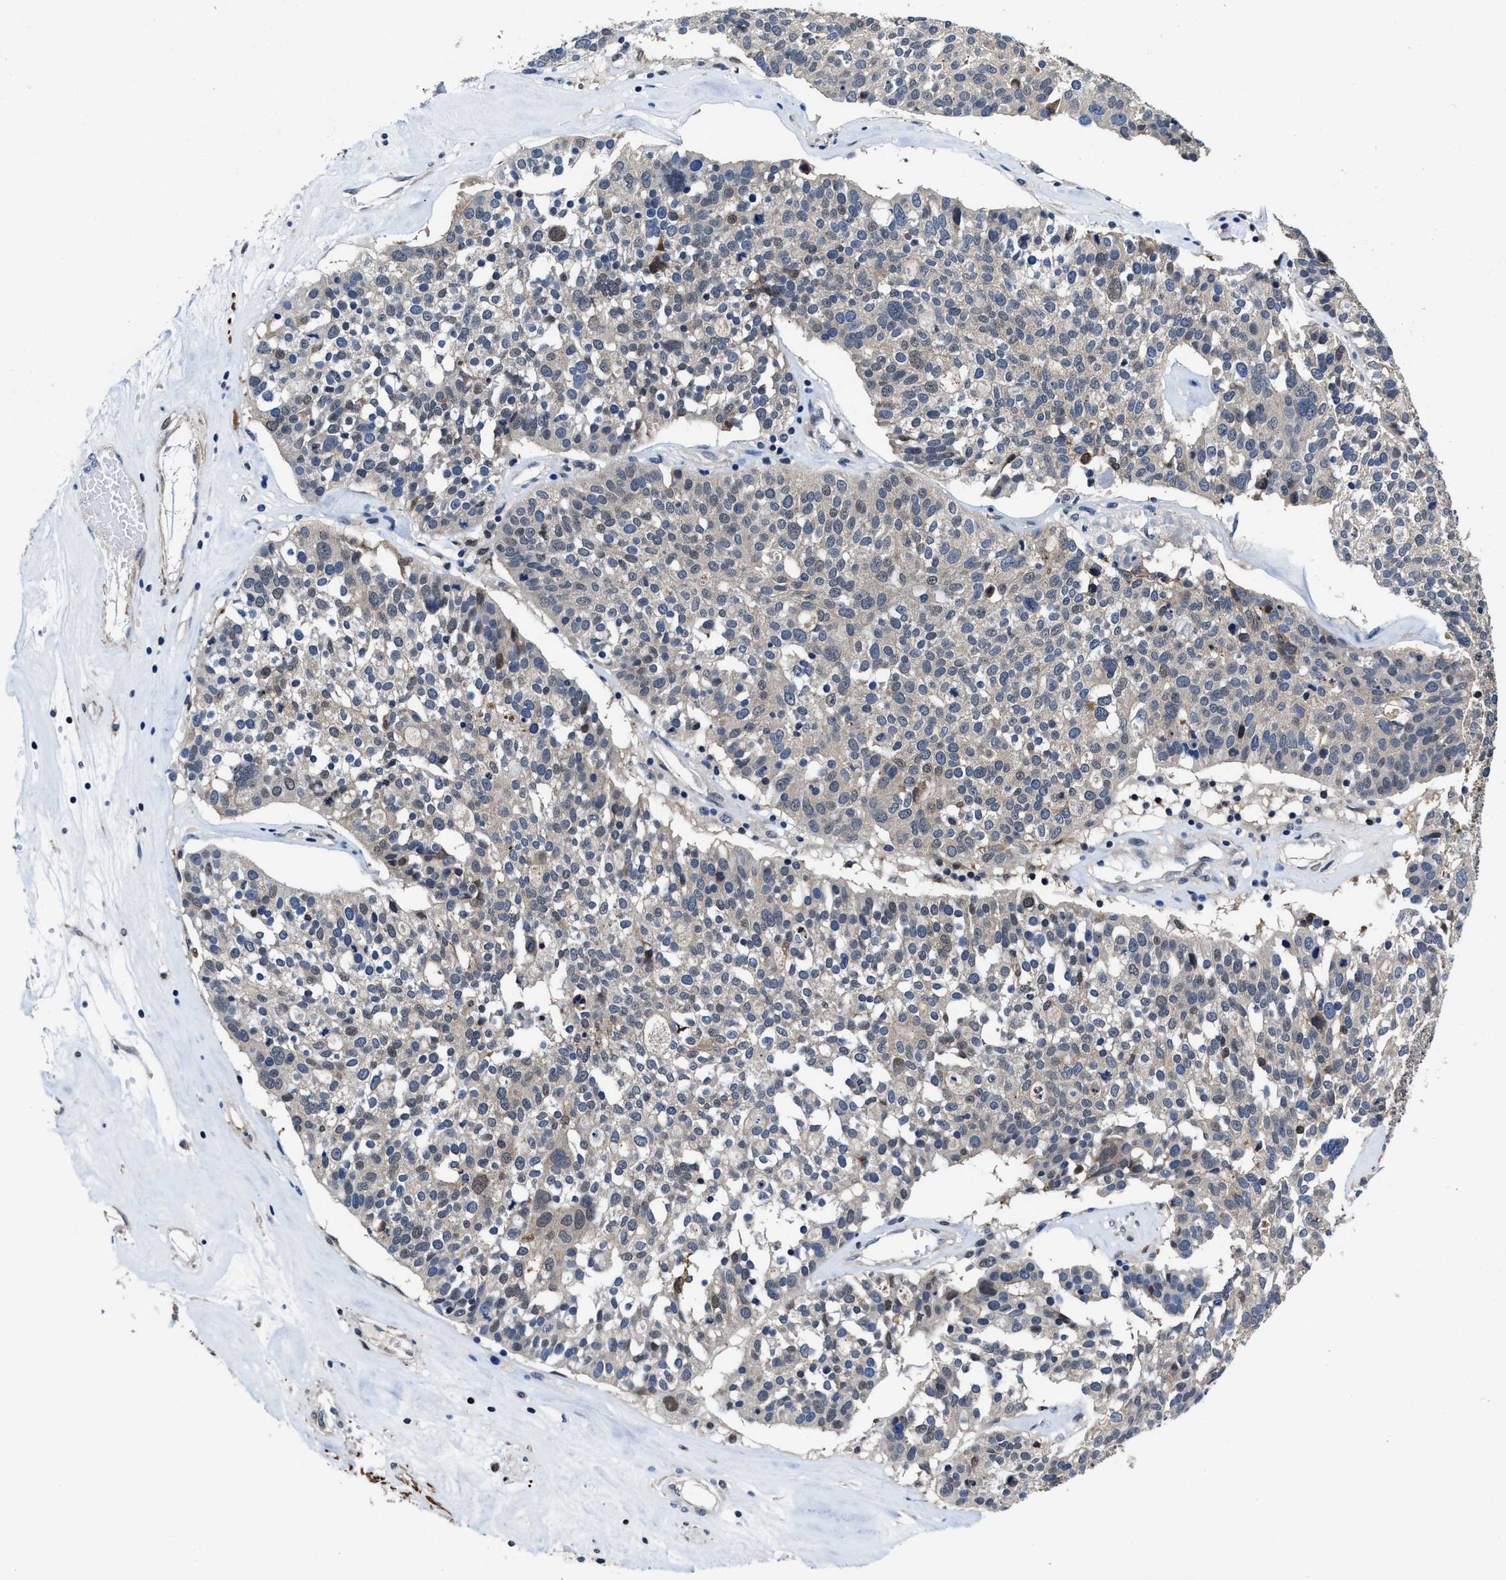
{"staining": {"intensity": "weak", "quantity": "<25%", "location": "nuclear"}, "tissue": "ovarian cancer", "cell_type": "Tumor cells", "image_type": "cancer", "snomed": [{"axis": "morphology", "description": "Cystadenocarcinoma, serous, NOS"}, {"axis": "topography", "description": "Ovary"}], "caption": "Immunohistochemistry (IHC) photomicrograph of human ovarian cancer stained for a protein (brown), which demonstrates no staining in tumor cells. Brightfield microscopy of IHC stained with DAB (3,3'-diaminobenzidine) (brown) and hematoxylin (blue), captured at high magnification.", "gene": "KIF12", "patient": {"sex": "female", "age": 59}}